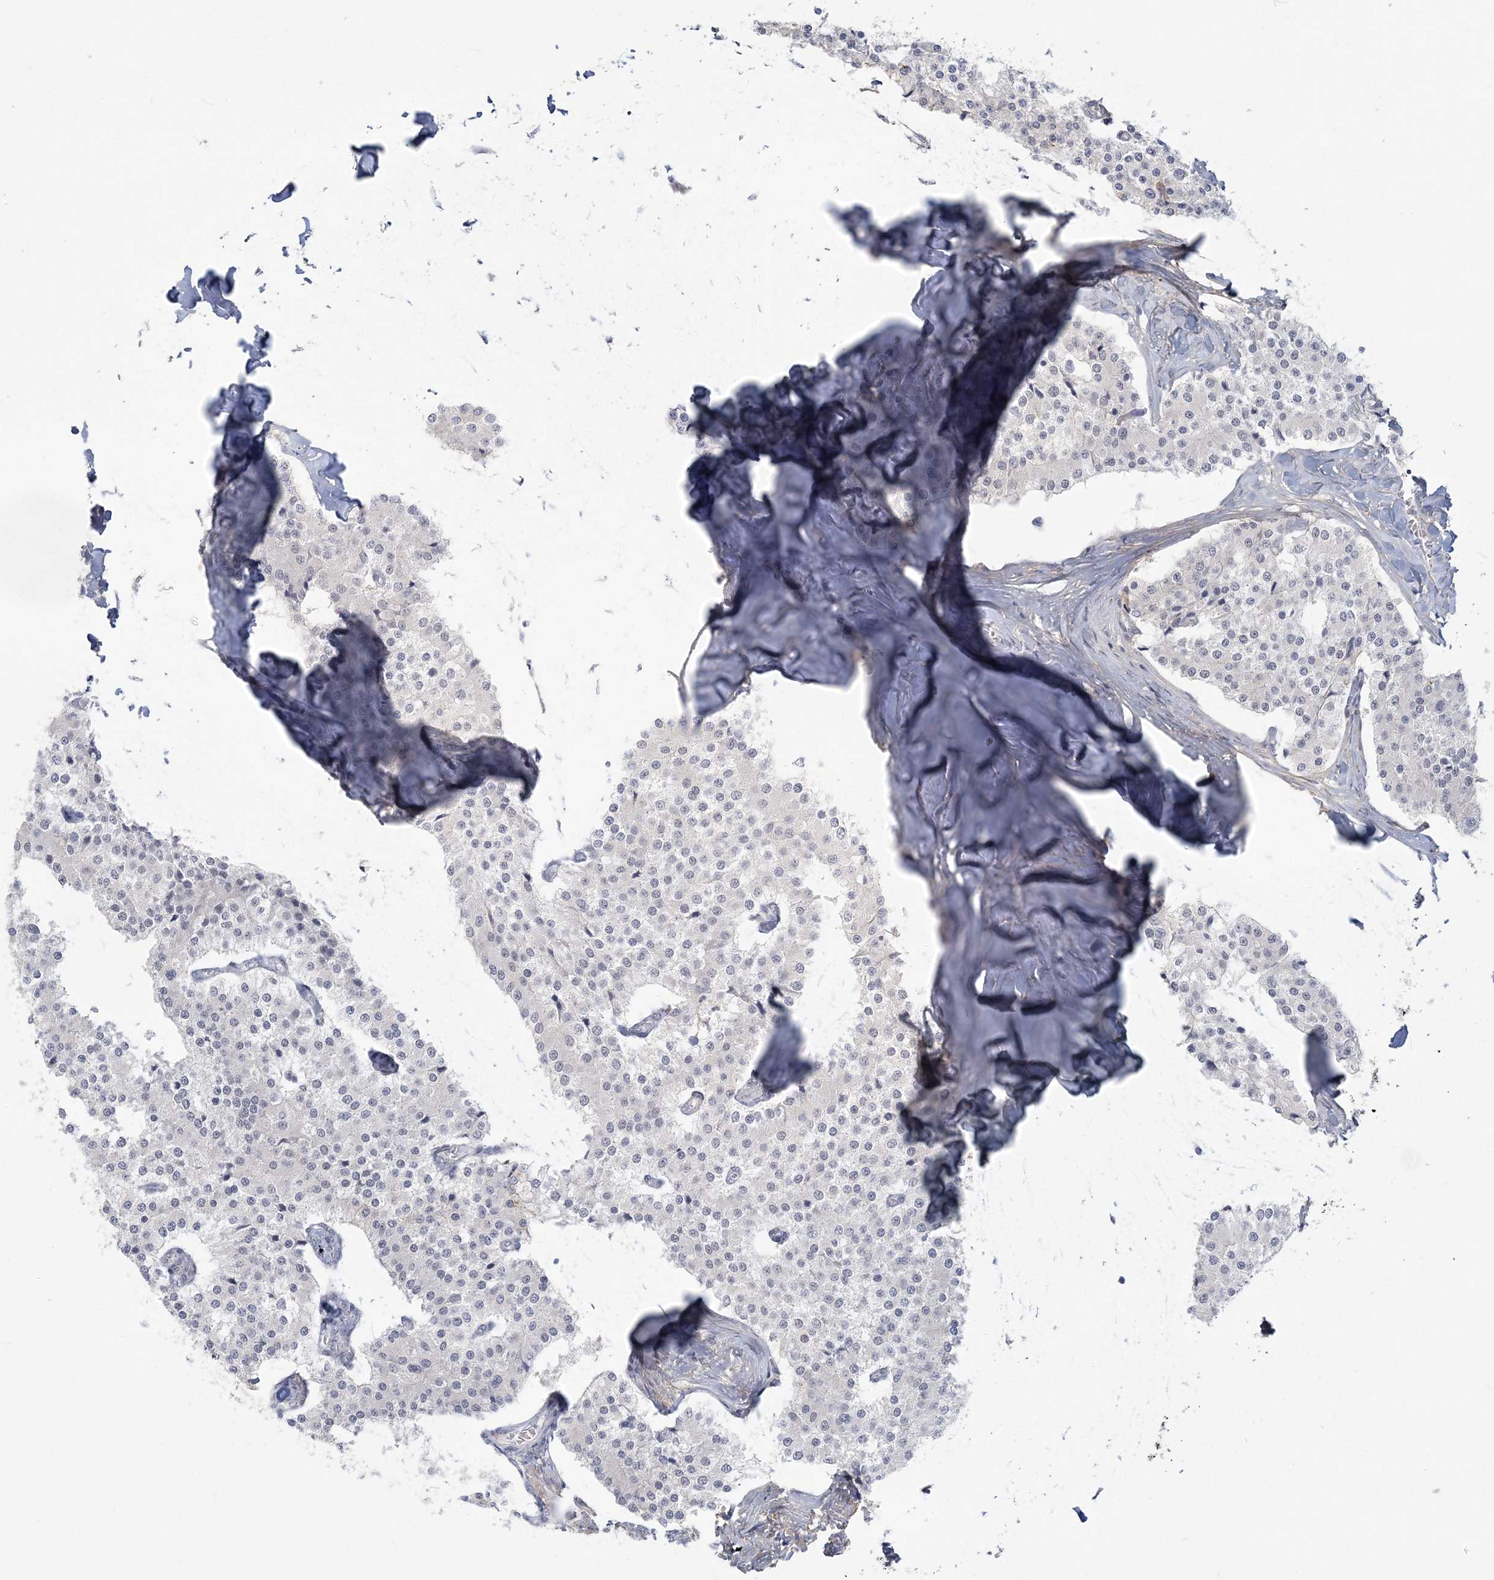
{"staining": {"intensity": "negative", "quantity": "none", "location": "none"}, "tissue": "carcinoid", "cell_type": "Tumor cells", "image_type": "cancer", "snomed": [{"axis": "morphology", "description": "Carcinoid, malignant, NOS"}, {"axis": "topography", "description": "Colon"}], "caption": "An image of human carcinoid is negative for staining in tumor cells.", "gene": "ANKS1A", "patient": {"sex": "female", "age": 52}}